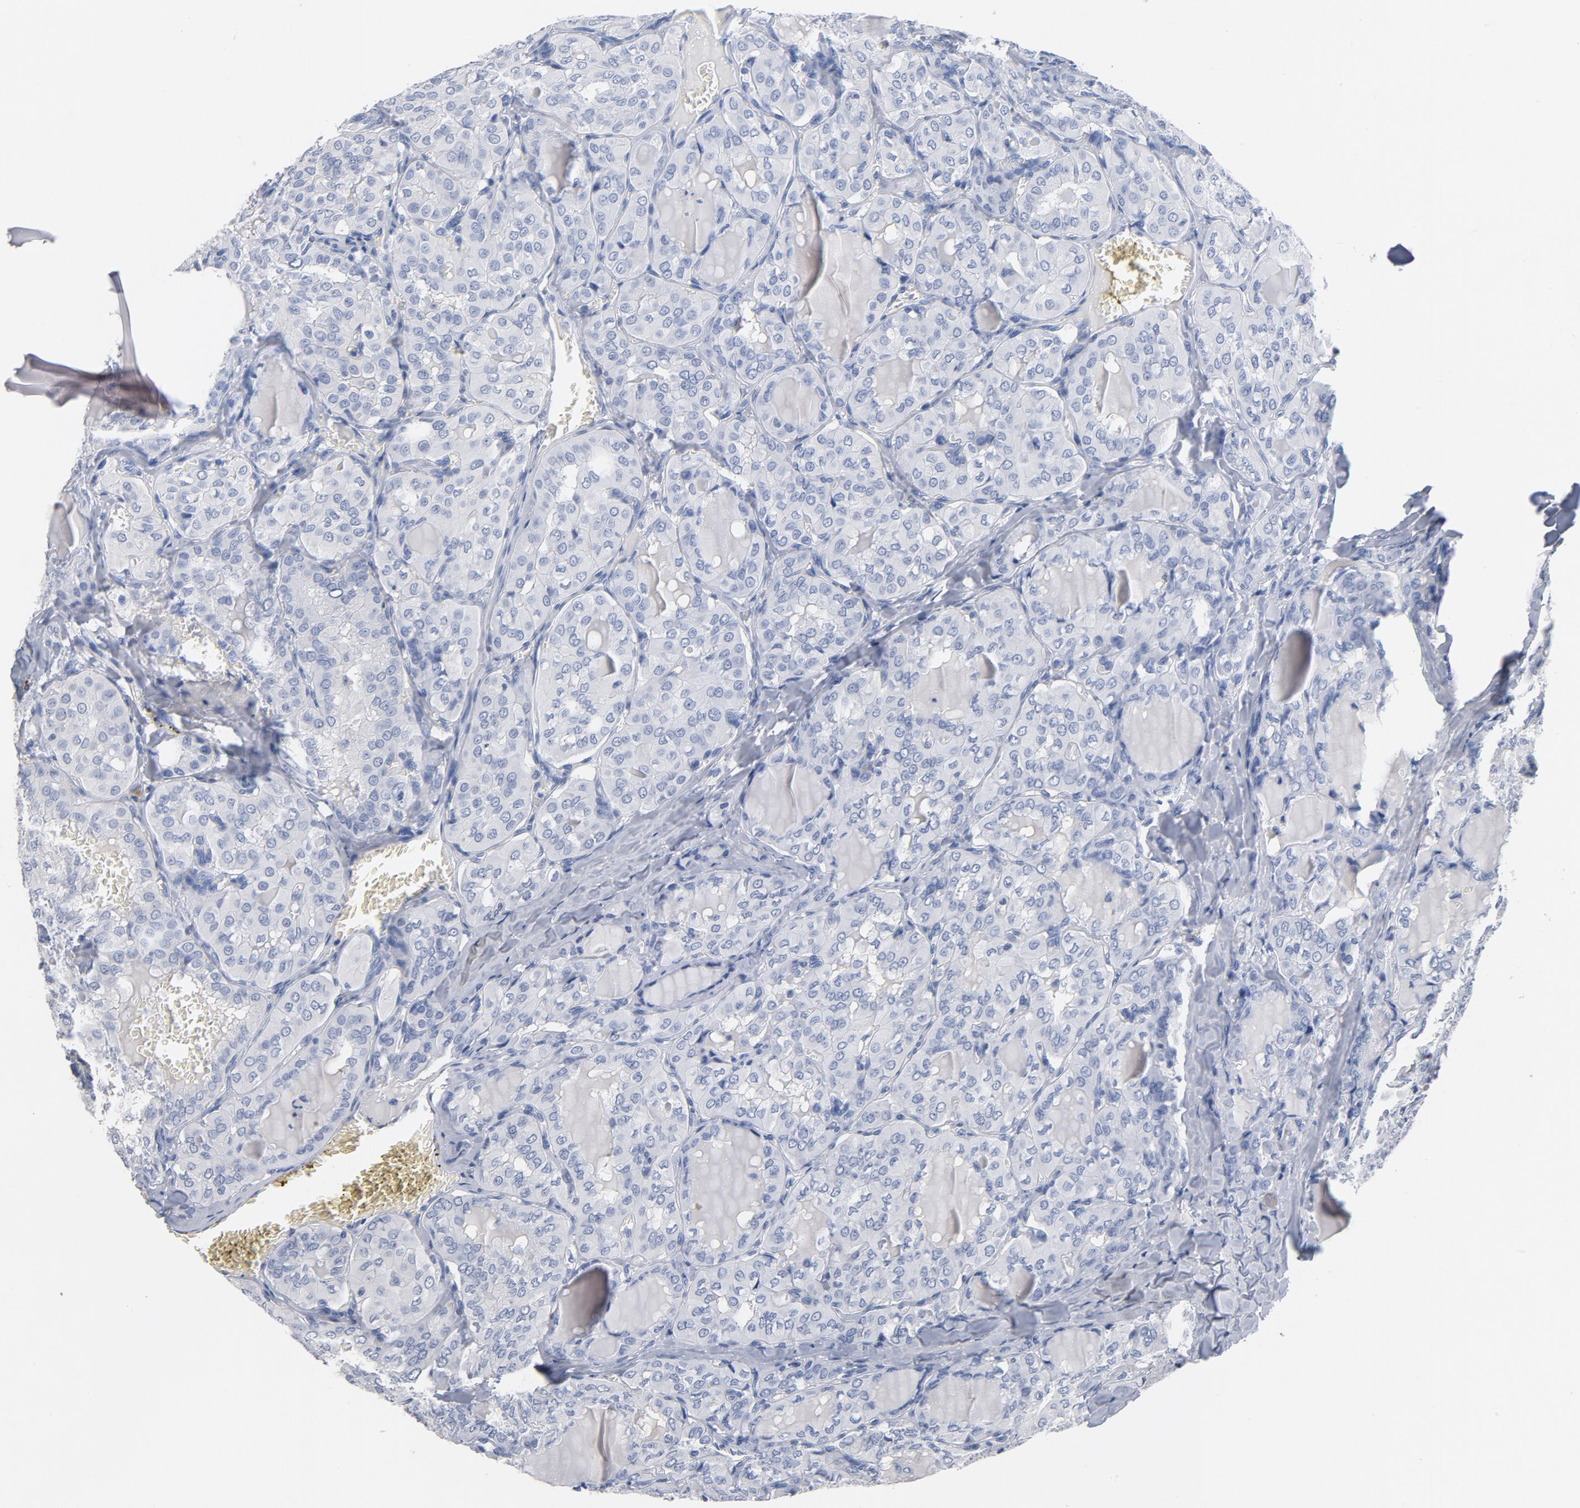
{"staining": {"intensity": "negative", "quantity": "none", "location": "none"}, "tissue": "thyroid cancer", "cell_type": "Tumor cells", "image_type": "cancer", "snomed": [{"axis": "morphology", "description": "Papillary adenocarcinoma, NOS"}, {"axis": "topography", "description": "Thyroid gland"}], "caption": "This is an IHC photomicrograph of human thyroid cancer (papillary adenocarcinoma). There is no positivity in tumor cells.", "gene": "ZCCHC13", "patient": {"sex": "male", "age": 20}}